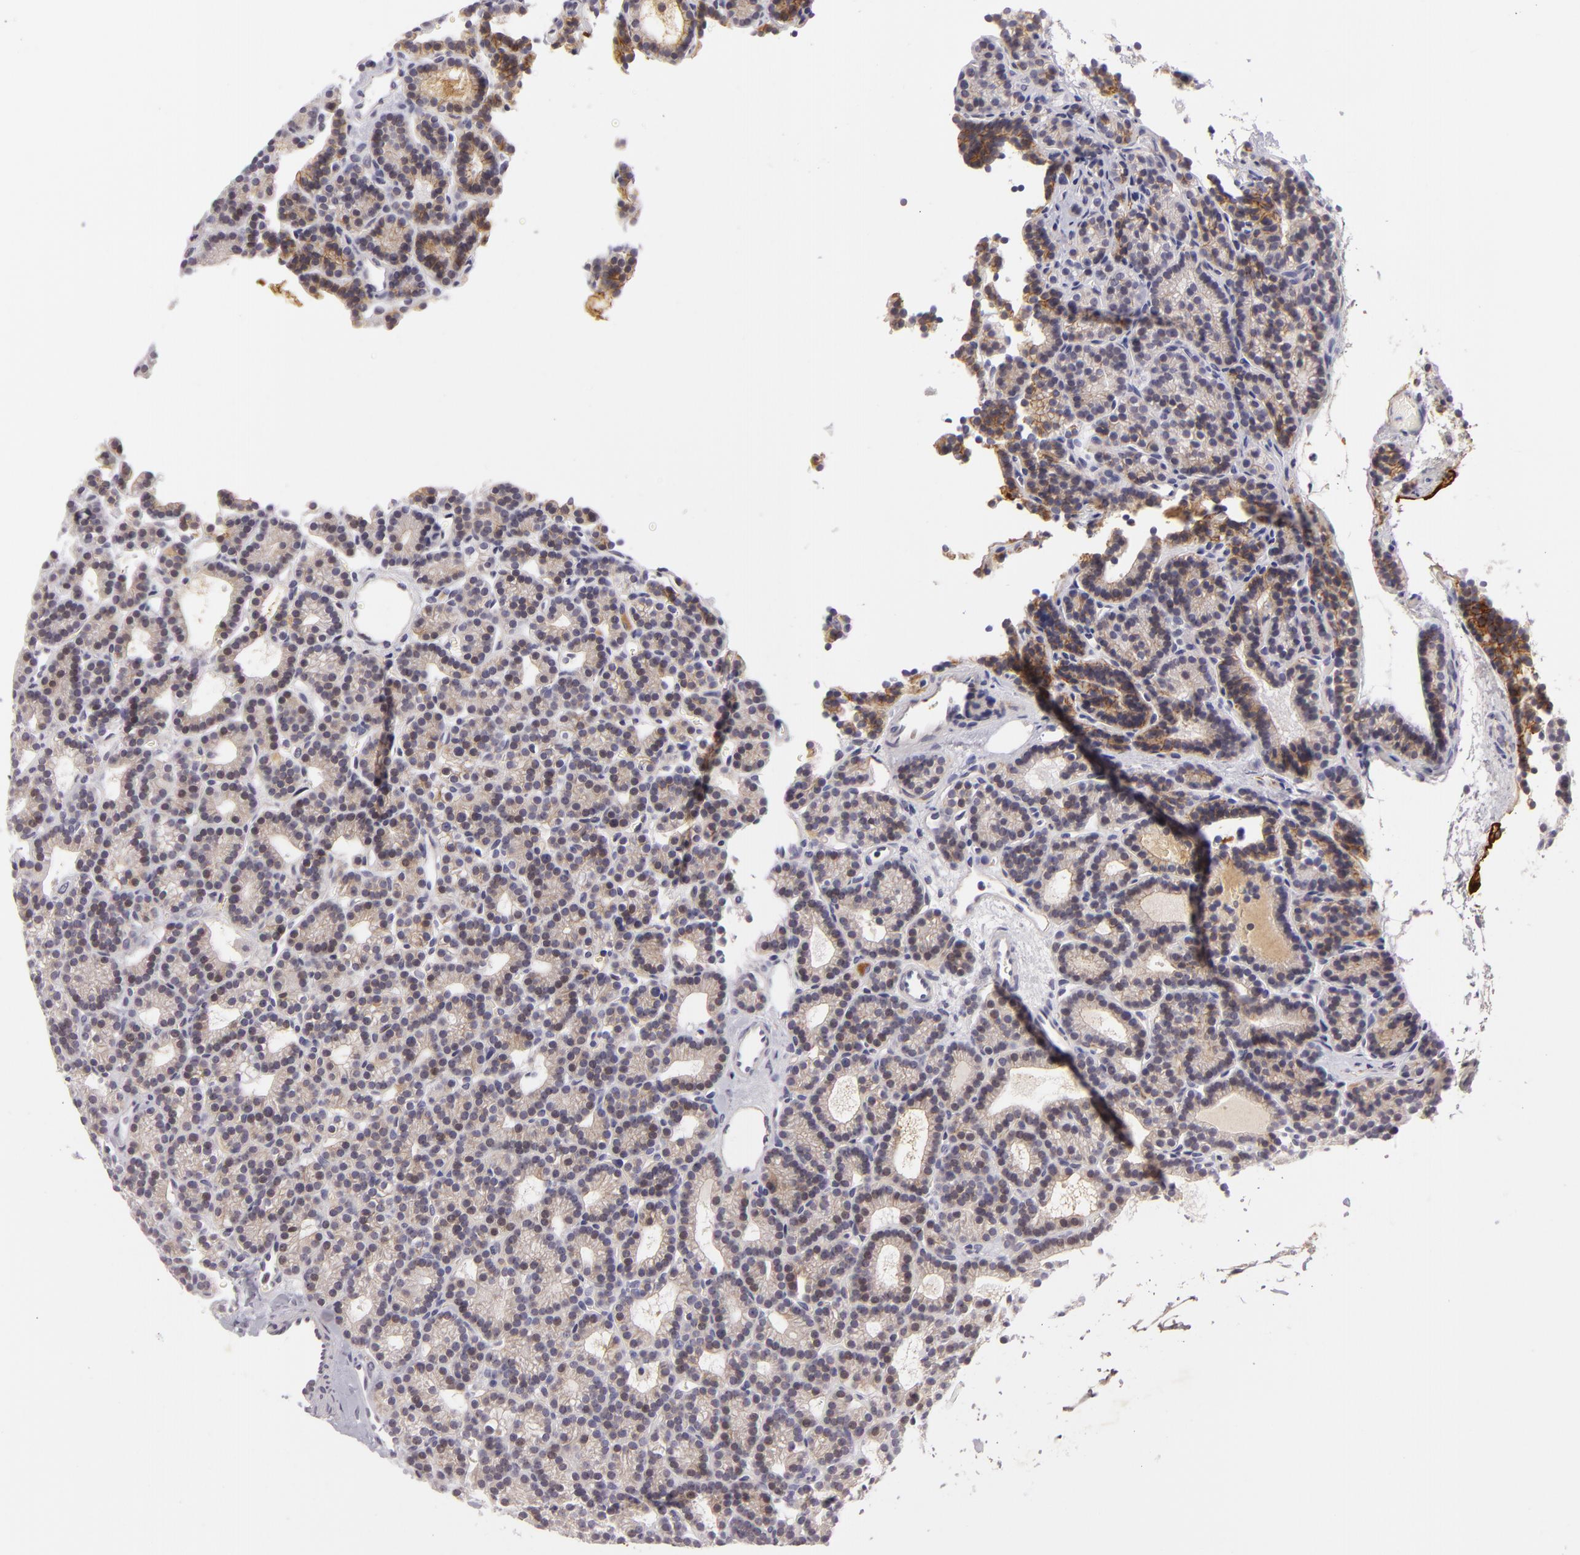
{"staining": {"intensity": "weak", "quantity": ">75%", "location": "cytoplasmic/membranous"}, "tissue": "parathyroid gland", "cell_type": "Glandular cells", "image_type": "normal", "snomed": [{"axis": "morphology", "description": "Normal tissue, NOS"}, {"axis": "topography", "description": "Parathyroid gland"}], "caption": "Parathyroid gland stained with a brown dye reveals weak cytoplasmic/membranous positive staining in approximately >75% of glandular cells.", "gene": "CTNNB1", "patient": {"sex": "male", "age": 85}}